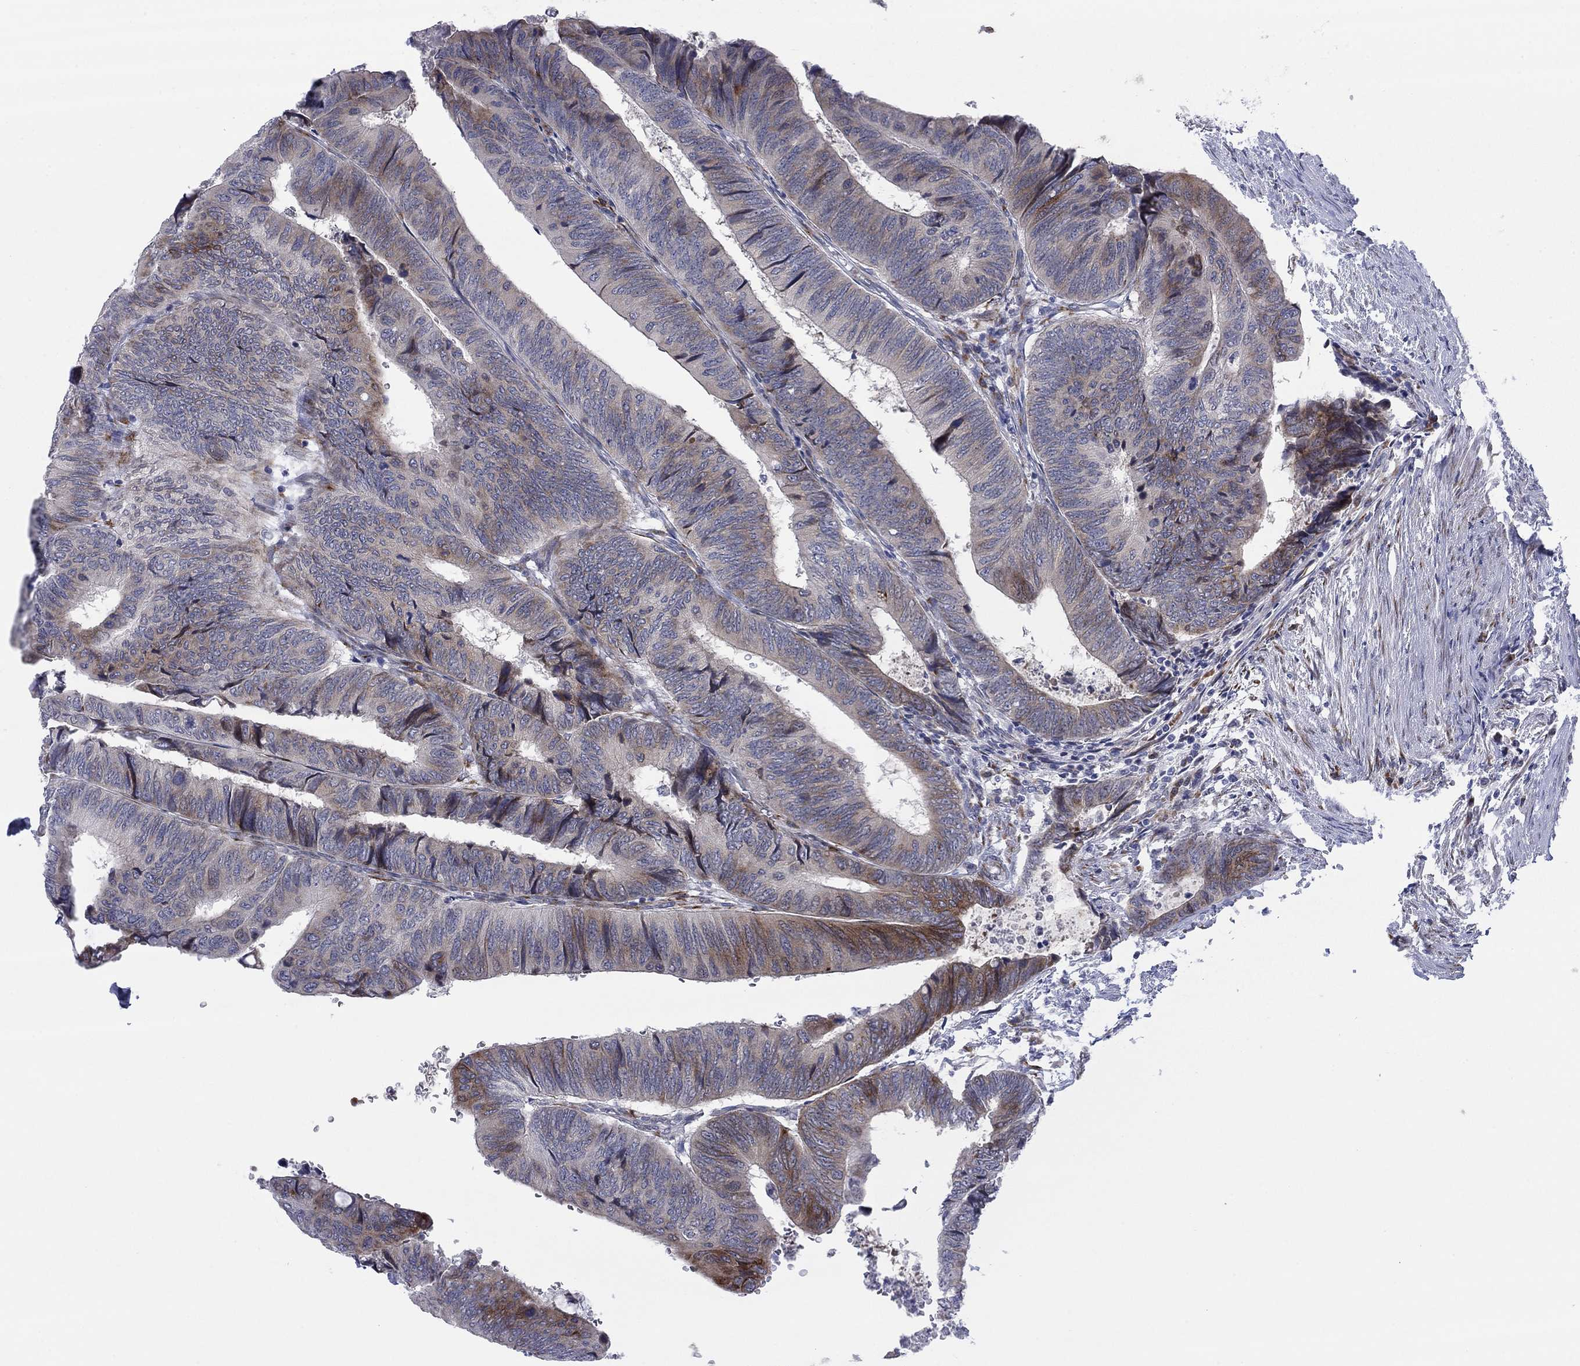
{"staining": {"intensity": "moderate", "quantity": "<25%", "location": "cytoplasmic/membranous"}, "tissue": "colorectal cancer", "cell_type": "Tumor cells", "image_type": "cancer", "snomed": [{"axis": "morphology", "description": "Normal tissue, NOS"}, {"axis": "morphology", "description": "Adenocarcinoma, NOS"}, {"axis": "topography", "description": "Rectum"}, {"axis": "topography", "description": "Peripheral nerve tissue"}], "caption": "Immunohistochemistry of human colorectal cancer (adenocarcinoma) demonstrates low levels of moderate cytoplasmic/membranous staining in approximately <25% of tumor cells.", "gene": "TTC21B", "patient": {"sex": "male", "age": 92}}